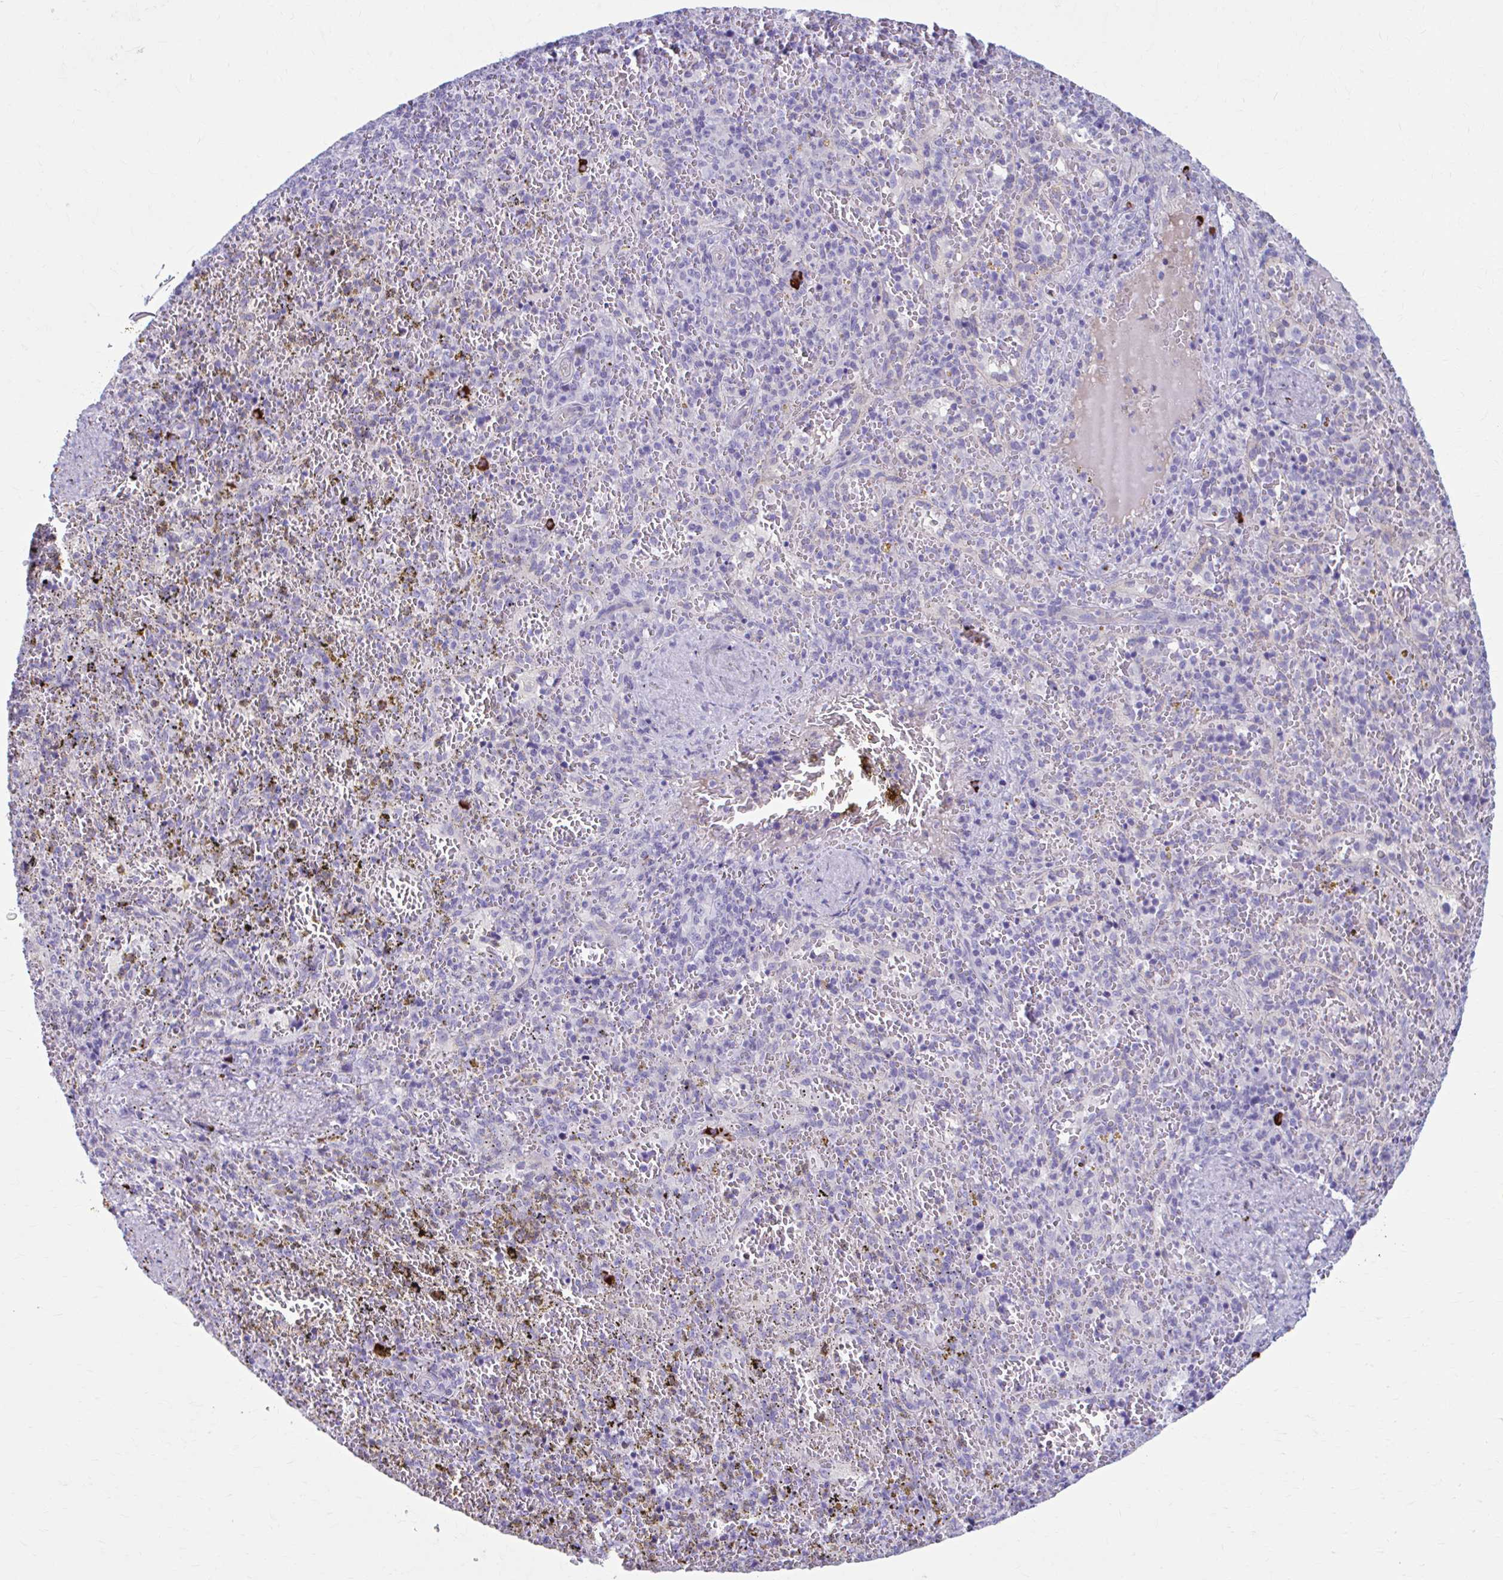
{"staining": {"intensity": "negative", "quantity": "none", "location": "none"}, "tissue": "spleen", "cell_type": "Cells in red pulp", "image_type": "normal", "snomed": [{"axis": "morphology", "description": "Normal tissue, NOS"}, {"axis": "topography", "description": "Spleen"}], "caption": "The micrograph demonstrates no significant positivity in cells in red pulp of spleen.", "gene": "C12orf71", "patient": {"sex": "female", "age": 50}}